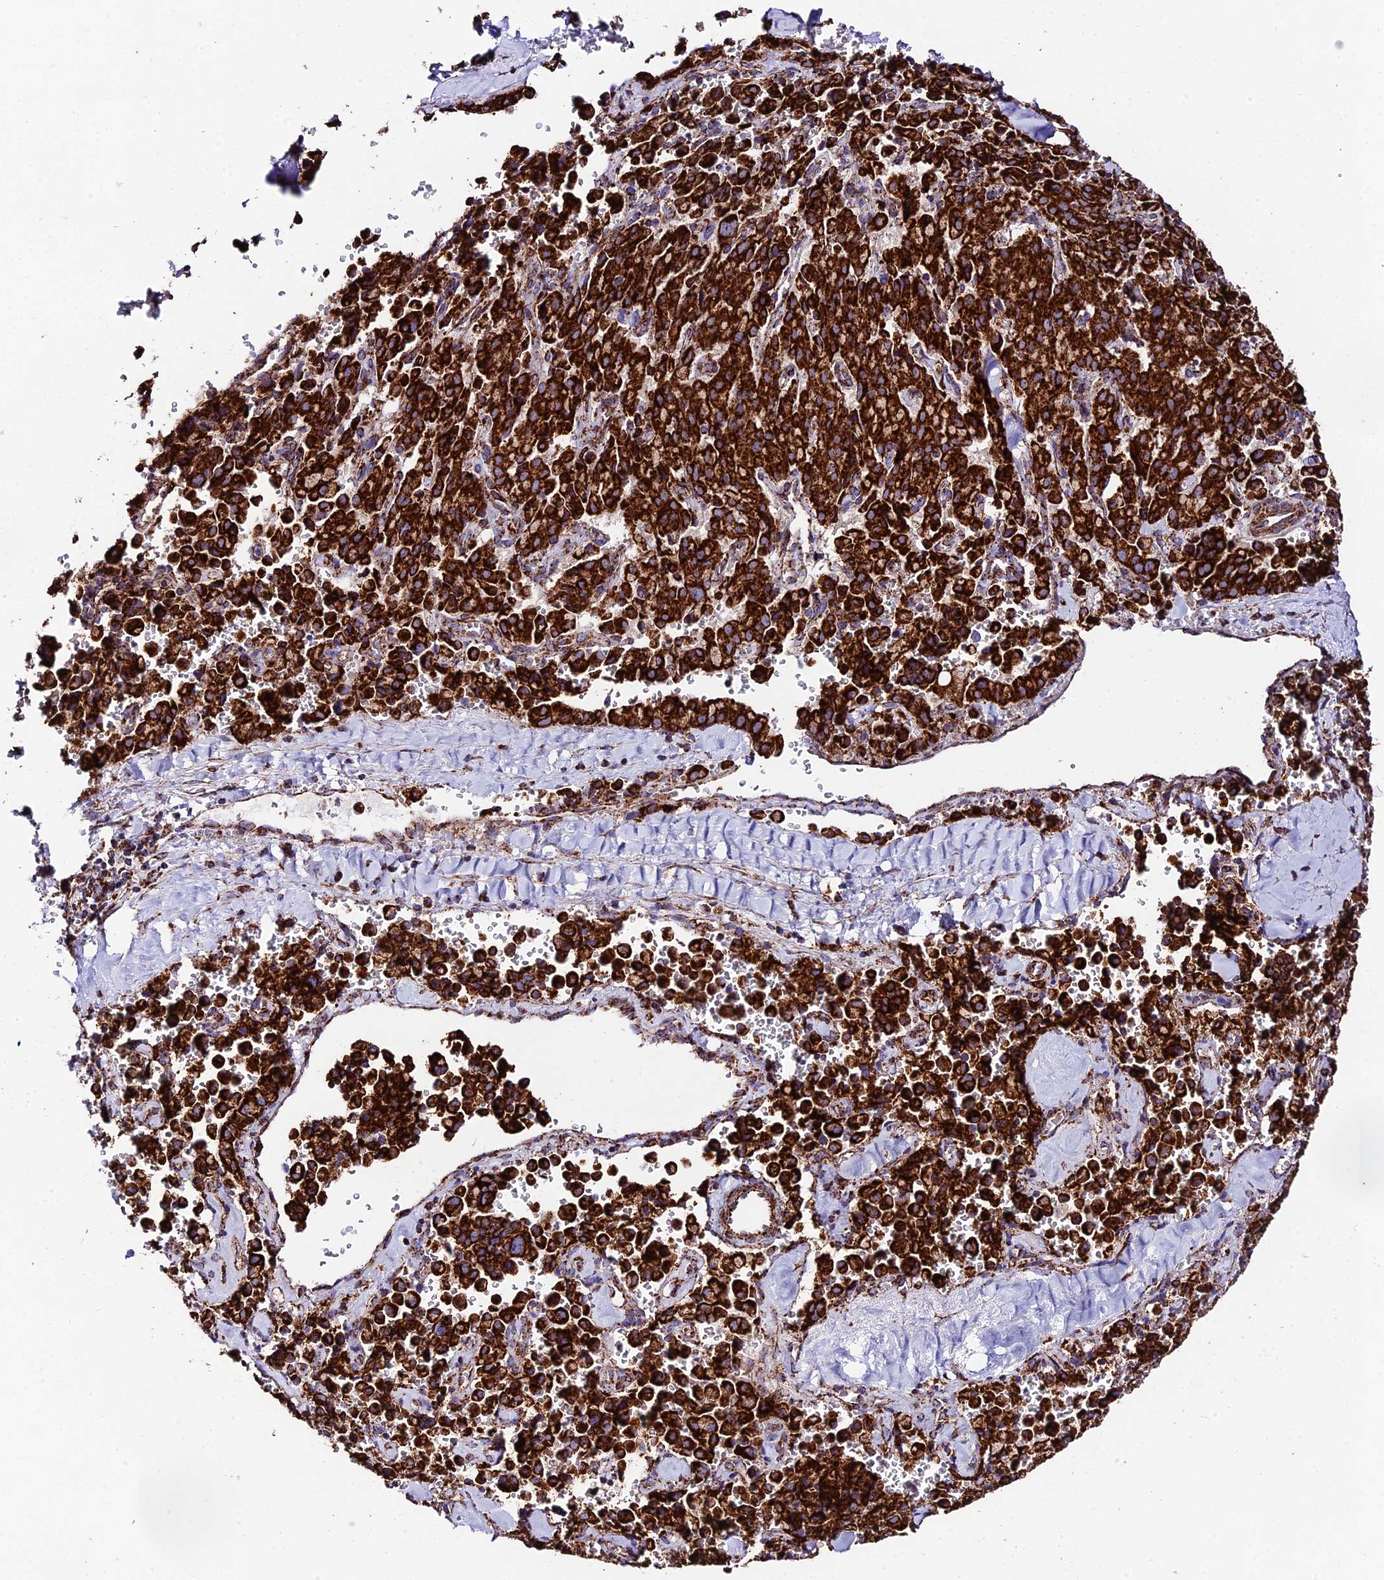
{"staining": {"intensity": "strong", "quantity": ">75%", "location": "cytoplasmic/membranous"}, "tissue": "pancreatic cancer", "cell_type": "Tumor cells", "image_type": "cancer", "snomed": [{"axis": "morphology", "description": "Adenocarcinoma, NOS"}, {"axis": "topography", "description": "Pancreas"}], "caption": "Immunohistochemistry (IHC) histopathology image of pancreatic cancer (adenocarcinoma) stained for a protein (brown), which displays high levels of strong cytoplasmic/membranous positivity in about >75% of tumor cells.", "gene": "CHCHD3", "patient": {"sex": "male", "age": 65}}